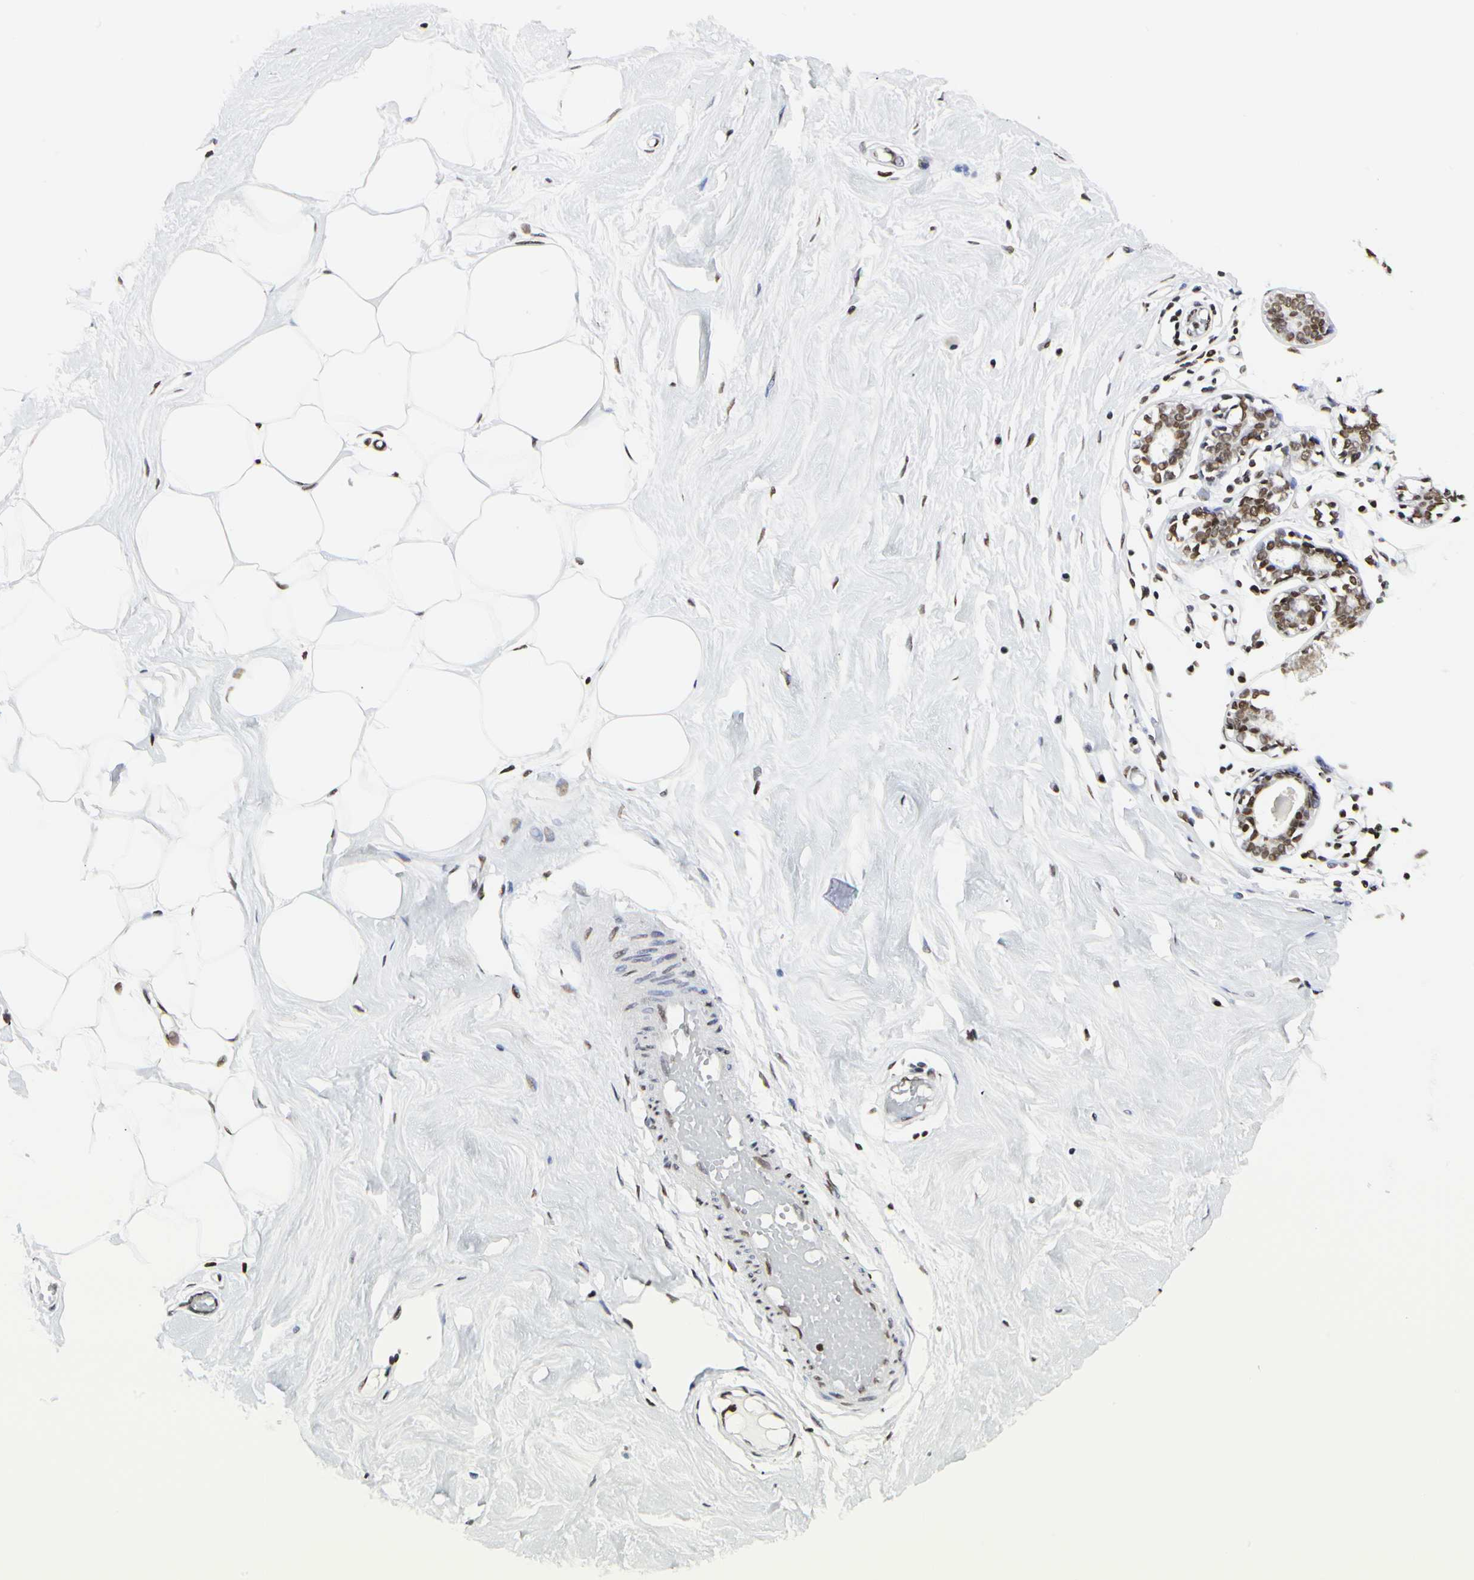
{"staining": {"intensity": "moderate", "quantity": ">75%", "location": "nuclear"}, "tissue": "adipose tissue", "cell_type": "Adipocytes", "image_type": "normal", "snomed": [{"axis": "morphology", "description": "Normal tissue, NOS"}, {"axis": "topography", "description": "Breast"}], "caption": "A medium amount of moderate nuclear staining is identified in about >75% of adipocytes in normal adipose tissue. The staining was performed using DAB to visualize the protein expression in brown, while the nuclei were stained in blue with hematoxylin (Magnification: 20x).", "gene": "PRMT3", "patient": {"sex": "female", "age": 44}}